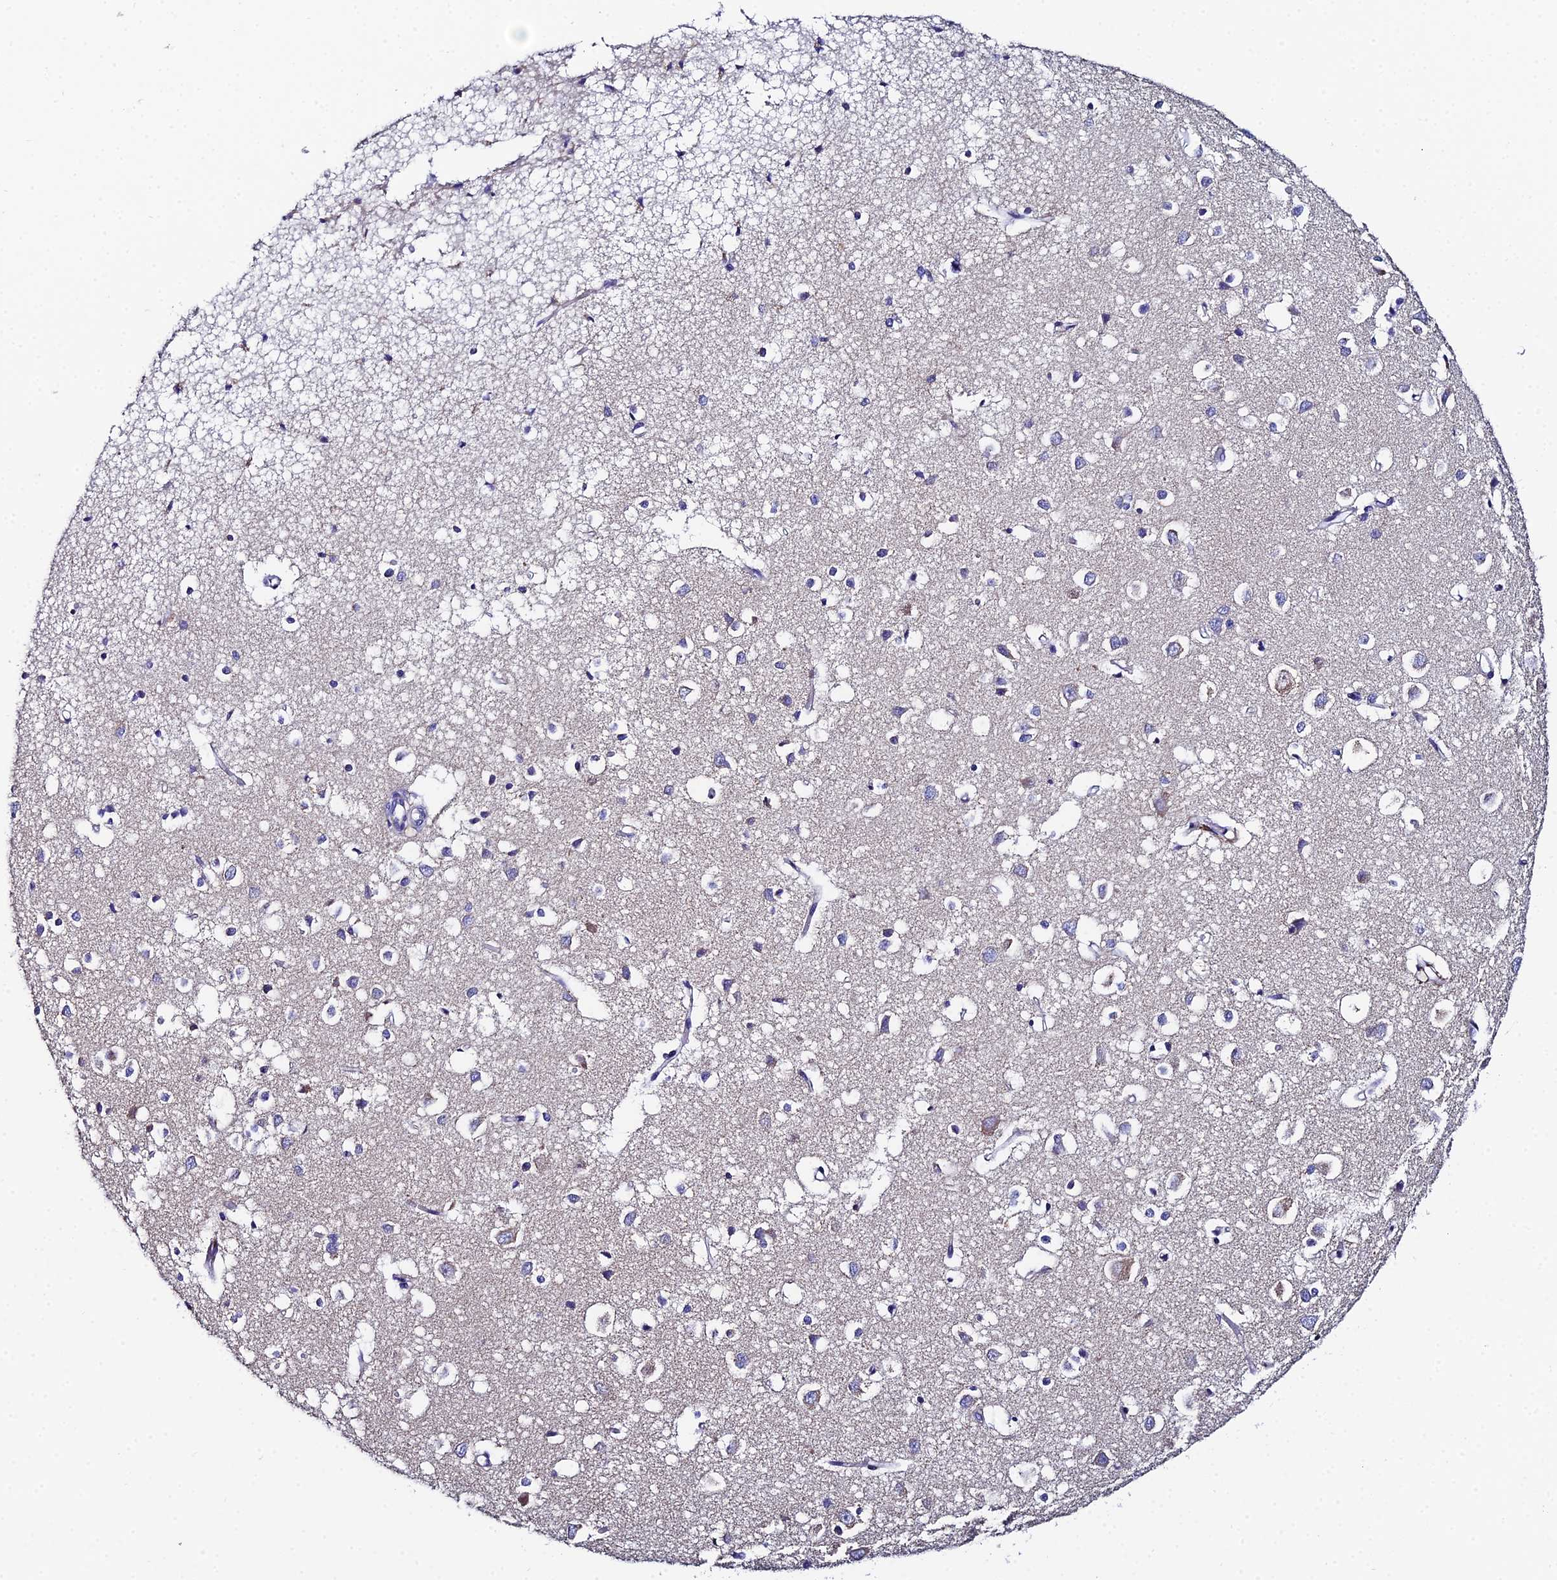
{"staining": {"intensity": "negative", "quantity": "none", "location": "none"}, "tissue": "cerebral cortex", "cell_type": "Endothelial cells", "image_type": "normal", "snomed": [{"axis": "morphology", "description": "Normal tissue, NOS"}, {"axis": "topography", "description": "Cerebral cortex"}], "caption": "Immunohistochemistry micrograph of normal cerebral cortex: cerebral cortex stained with DAB demonstrates no significant protein staining in endothelial cells. (DAB (3,3'-diaminobenzidine) IHC with hematoxylin counter stain).", "gene": "UBE2L3", "patient": {"sex": "female", "age": 64}}